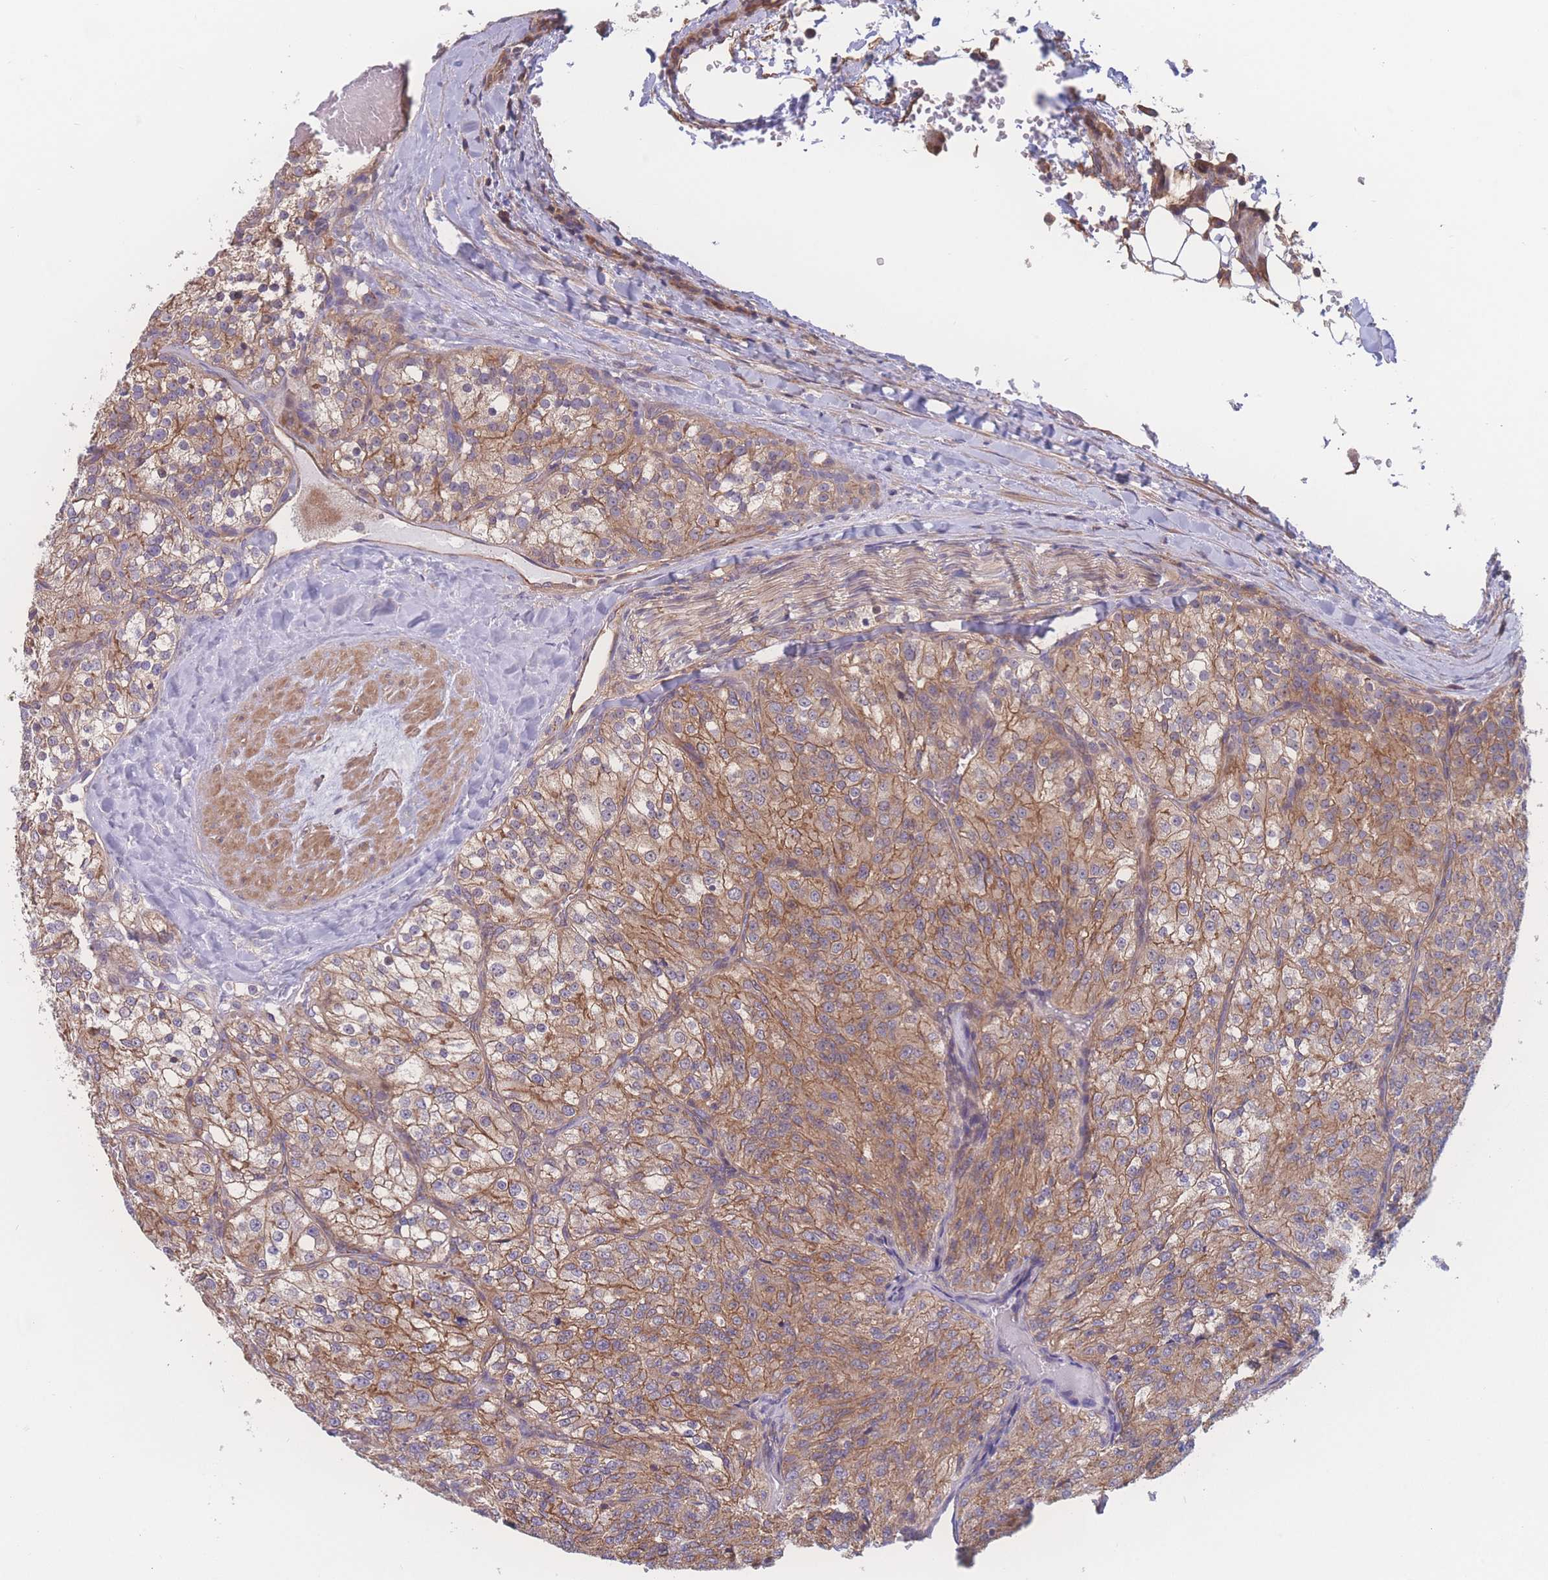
{"staining": {"intensity": "moderate", "quantity": ">75%", "location": "cytoplasmic/membranous"}, "tissue": "renal cancer", "cell_type": "Tumor cells", "image_type": "cancer", "snomed": [{"axis": "morphology", "description": "Adenocarcinoma, NOS"}, {"axis": "topography", "description": "Kidney"}], "caption": "Renal cancer (adenocarcinoma) was stained to show a protein in brown. There is medium levels of moderate cytoplasmic/membranous expression in approximately >75% of tumor cells.", "gene": "CFAP97", "patient": {"sex": "female", "age": 63}}